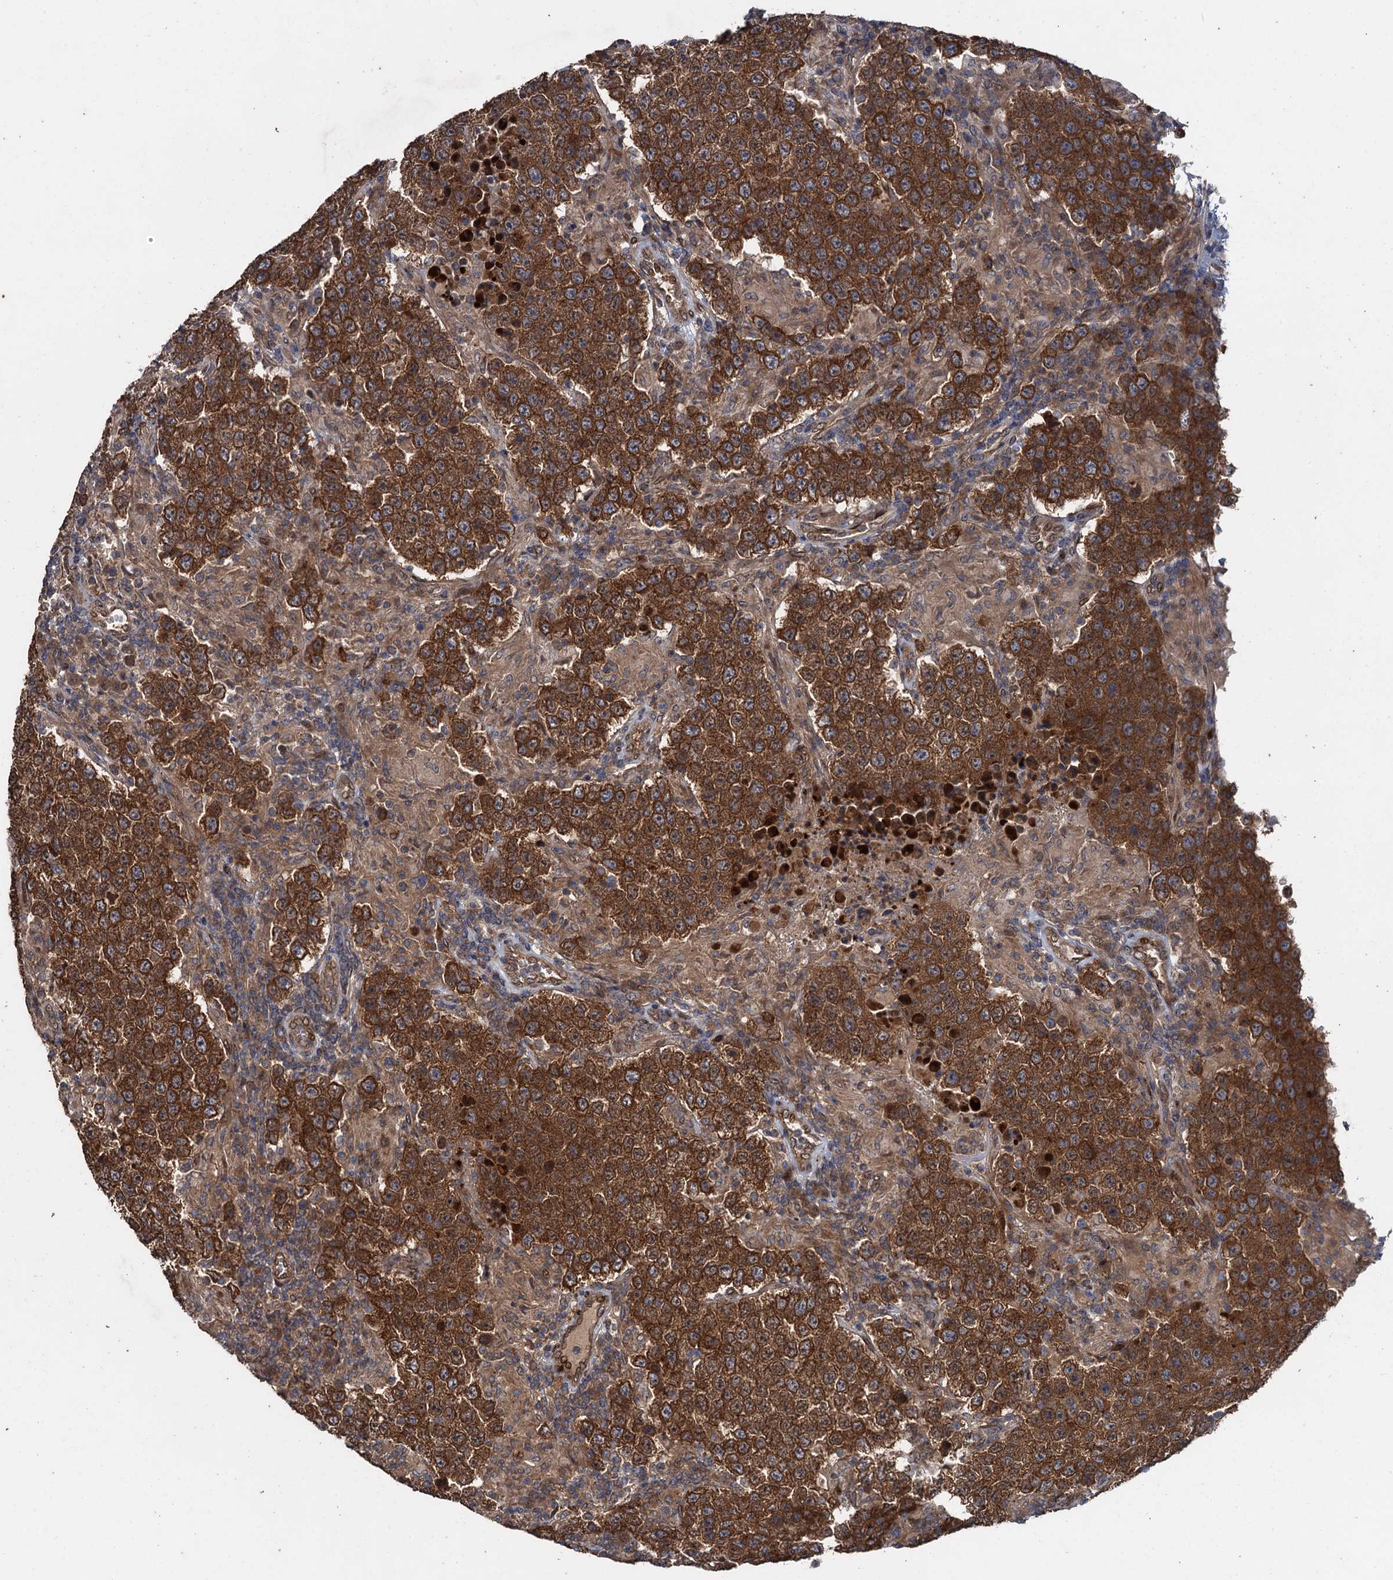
{"staining": {"intensity": "strong", "quantity": ">75%", "location": "cytoplasmic/membranous"}, "tissue": "testis cancer", "cell_type": "Tumor cells", "image_type": "cancer", "snomed": [{"axis": "morphology", "description": "Normal tissue, NOS"}, {"axis": "morphology", "description": "Urothelial carcinoma, High grade"}, {"axis": "morphology", "description": "Seminoma, NOS"}, {"axis": "morphology", "description": "Carcinoma, Embryonal, NOS"}, {"axis": "topography", "description": "Urinary bladder"}, {"axis": "topography", "description": "Testis"}], "caption": "Brown immunohistochemical staining in testis cancer (embryonal carcinoma) displays strong cytoplasmic/membranous staining in approximately >75% of tumor cells.", "gene": "RHOBTB1", "patient": {"sex": "male", "age": 41}}